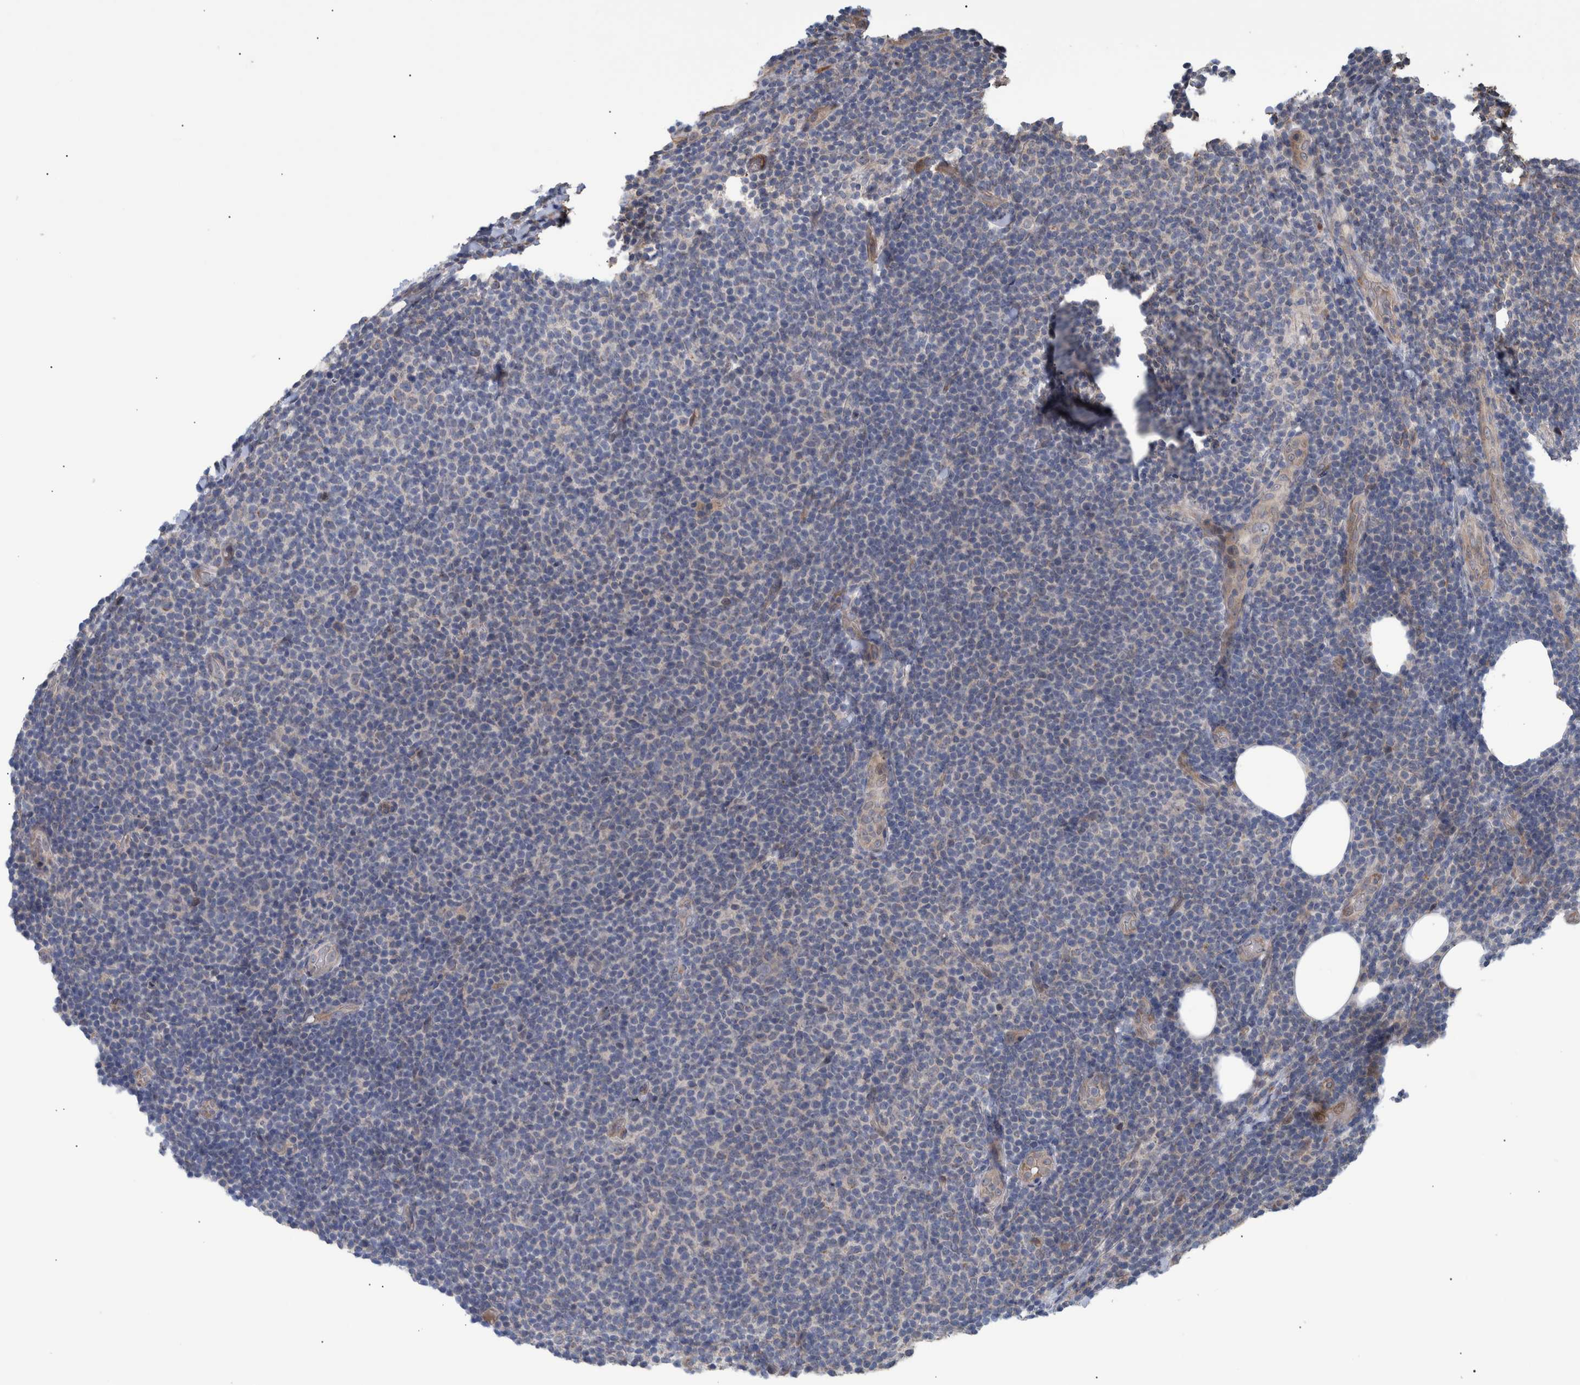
{"staining": {"intensity": "weak", "quantity": "<25%", "location": "cytoplasmic/membranous"}, "tissue": "lymphoma", "cell_type": "Tumor cells", "image_type": "cancer", "snomed": [{"axis": "morphology", "description": "Malignant lymphoma, non-Hodgkin's type, Low grade"}, {"axis": "topography", "description": "Lymph node"}], "caption": "Immunohistochemistry image of neoplastic tissue: low-grade malignant lymphoma, non-Hodgkin's type stained with DAB exhibits no significant protein expression in tumor cells.", "gene": "B3GNTL1", "patient": {"sex": "male", "age": 66}}